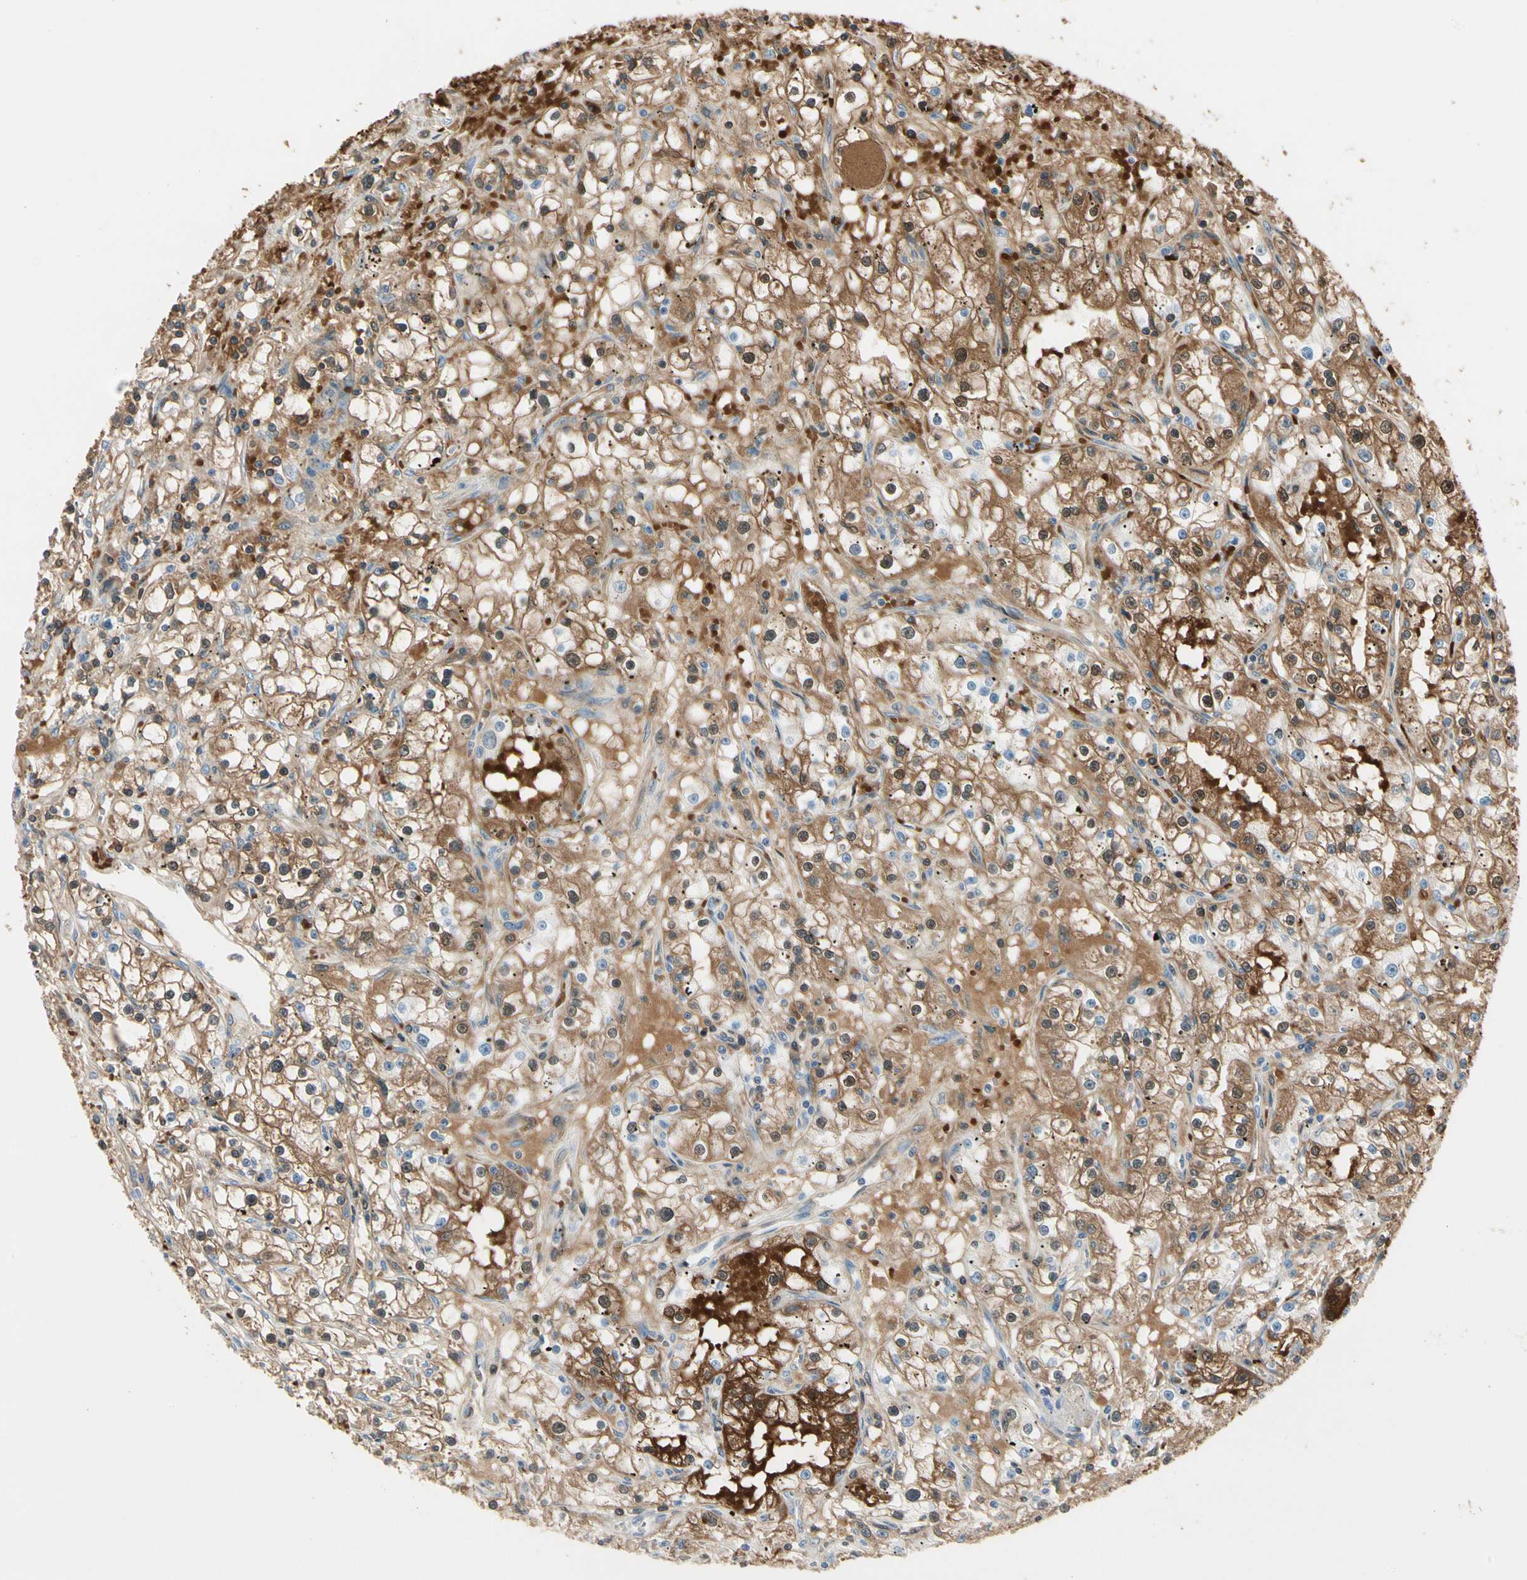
{"staining": {"intensity": "strong", "quantity": ">75%", "location": "cytoplasmic/membranous,nuclear"}, "tissue": "renal cancer", "cell_type": "Tumor cells", "image_type": "cancer", "snomed": [{"axis": "morphology", "description": "Adenocarcinoma, NOS"}, {"axis": "topography", "description": "Kidney"}], "caption": "Immunohistochemical staining of human renal cancer (adenocarcinoma) reveals strong cytoplasmic/membranous and nuclear protein positivity in about >75% of tumor cells.", "gene": "CA1", "patient": {"sex": "male", "age": 56}}